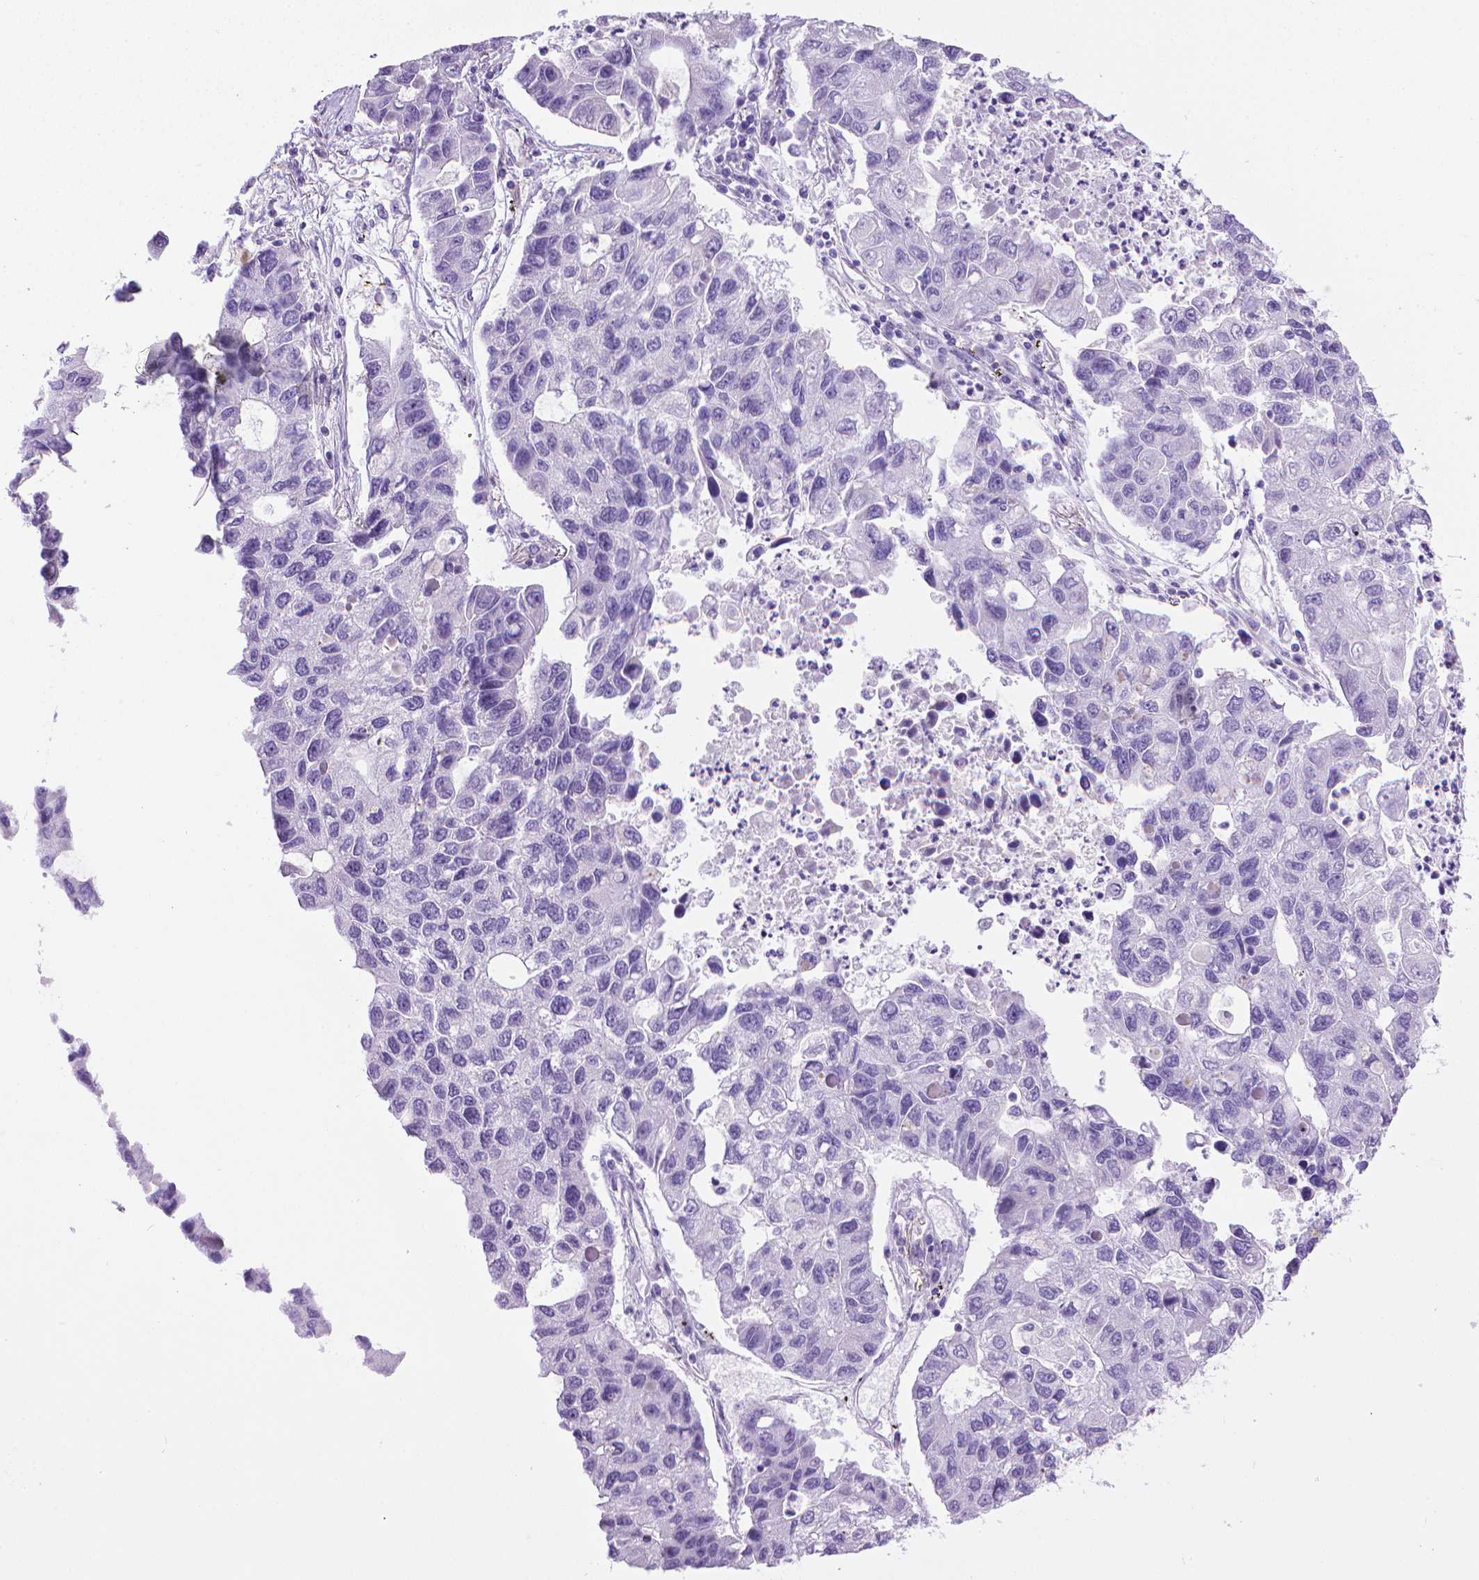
{"staining": {"intensity": "negative", "quantity": "none", "location": "none"}, "tissue": "lung cancer", "cell_type": "Tumor cells", "image_type": "cancer", "snomed": [{"axis": "morphology", "description": "Adenocarcinoma, NOS"}, {"axis": "topography", "description": "Bronchus"}, {"axis": "topography", "description": "Lung"}], "caption": "A histopathology image of lung cancer (adenocarcinoma) stained for a protein demonstrates no brown staining in tumor cells. The staining was performed using DAB (3,3'-diaminobenzidine) to visualize the protein expression in brown, while the nuclei were stained in blue with hematoxylin (Magnification: 20x).", "gene": "PNMA2", "patient": {"sex": "female", "age": 51}}